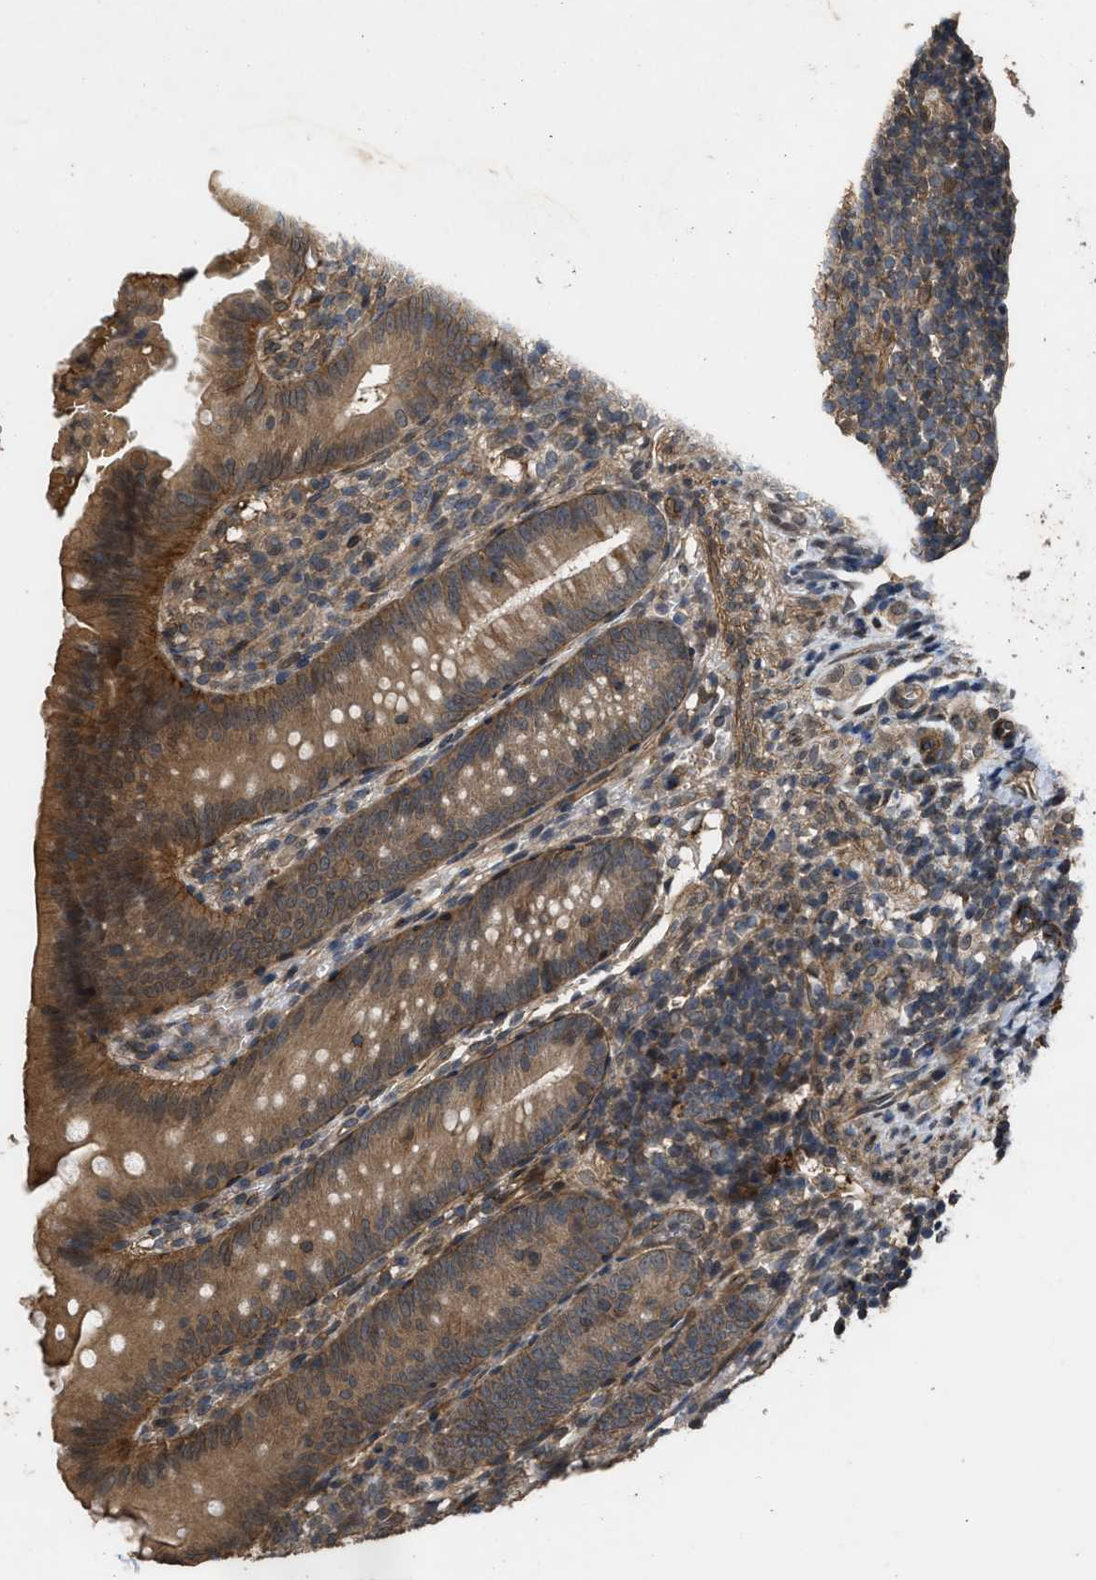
{"staining": {"intensity": "moderate", "quantity": ">75%", "location": "cytoplasmic/membranous"}, "tissue": "appendix", "cell_type": "Glandular cells", "image_type": "normal", "snomed": [{"axis": "morphology", "description": "Normal tissue, NOS"}, {"axis": "topography", "description": "Appendix"}], "caption": "This histopathology image demonstrates immunohistochemistry staining of benign human appendix, with medium moderate cytoplasmic/membranous positivity in about >75% of glandular cells.", "gene": "UTRN", "patient": {"sex": "male", "age": 1}}